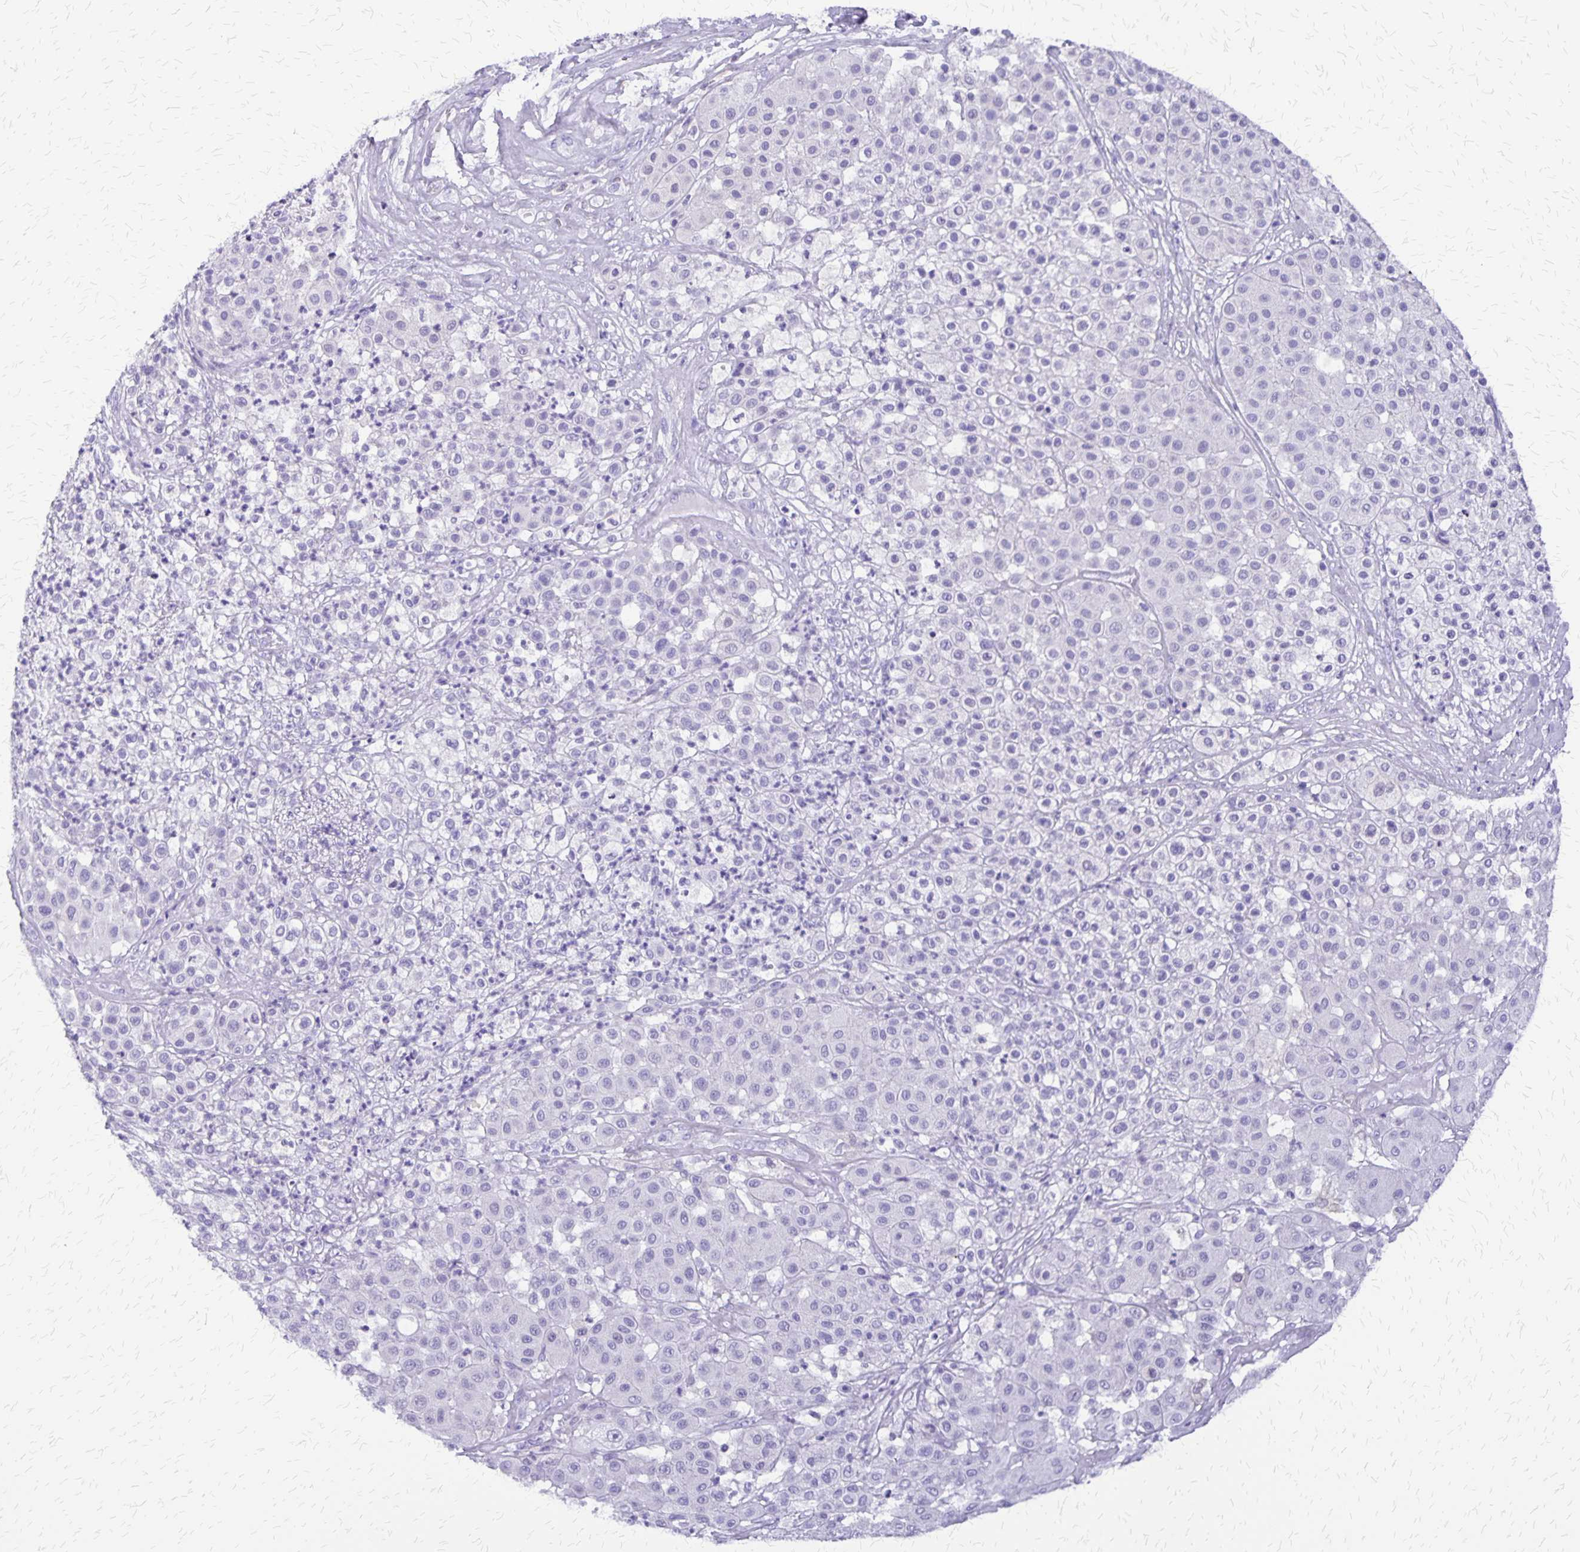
{"staining": {"intensity": "negative", "quantity": "none", "location": "none"}, "tissue": "melanoma", "cell_type": "Tumor cells", "image_type": "cancer", "snomed": [{"axis": "morphology", "description": "Malignant melanoma, Metastatic site"}, {"axis": "topography", "description": "Smooth muscle"}], "caption": "An image of malignant melanoma (metastatic site) stained for a protein reveals no brown staining in tumor cells.", "gene": "SLC13A2", "patient": {"sex": "male", "age": 41}}